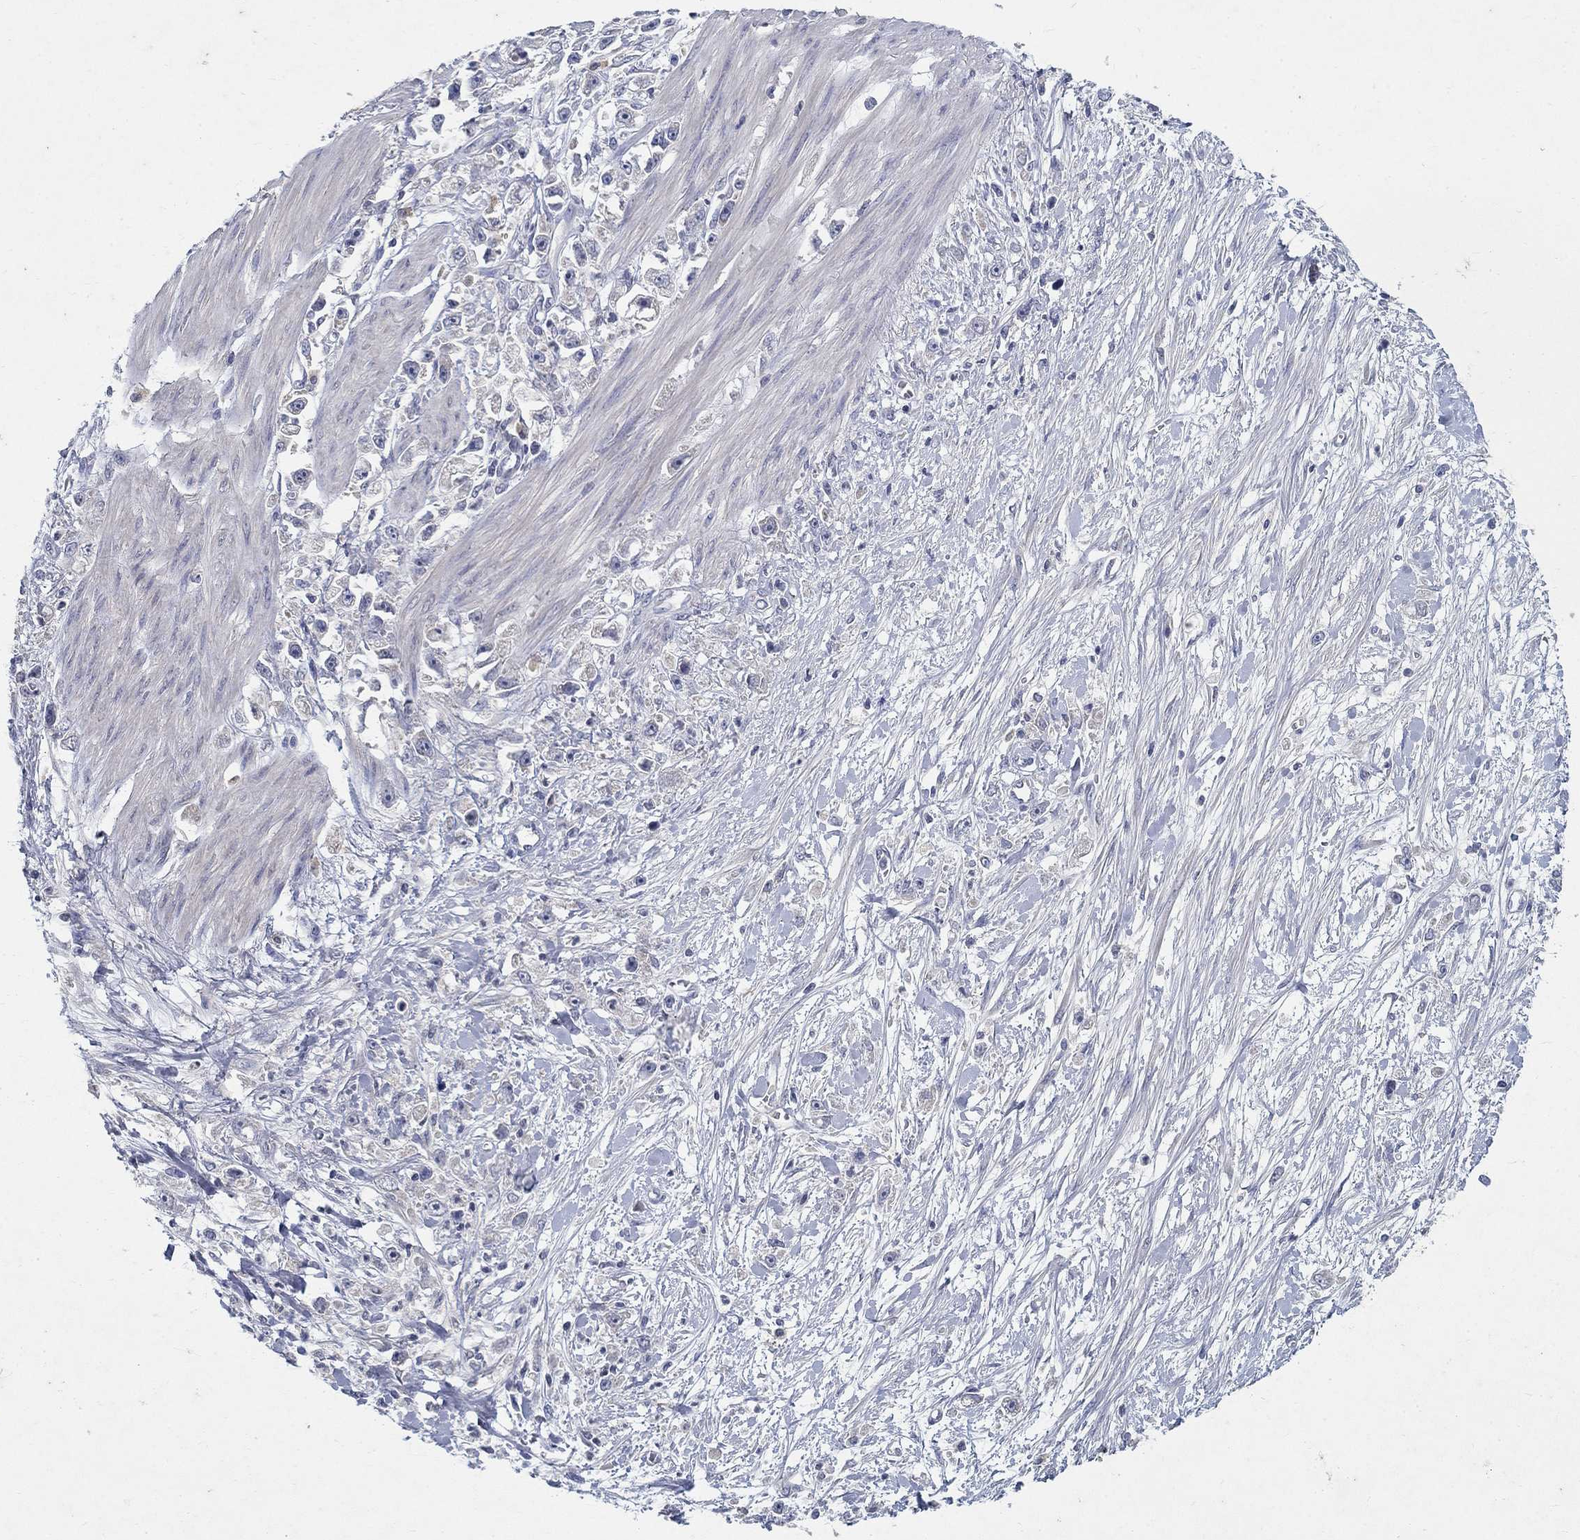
{"staining": {"intensity": "negative", "quantity": "none", "location": "none"}, "tissue": "stomach cancer", "cell_type": "Tumor cells", "image_type": "cancer", "snomed": [{"axis": "morphology", "description": "Adenocarcinoma, NOS"}, {"axis": "topography", "description": "Stomach"}], "caption": "DAB immunohistochemical staining of adenocarcinoma (stomach) demonstrates no significant positivity in tumor cells.", "gene": "PROZ", "patient": {"sex": "female", "age": 59}}